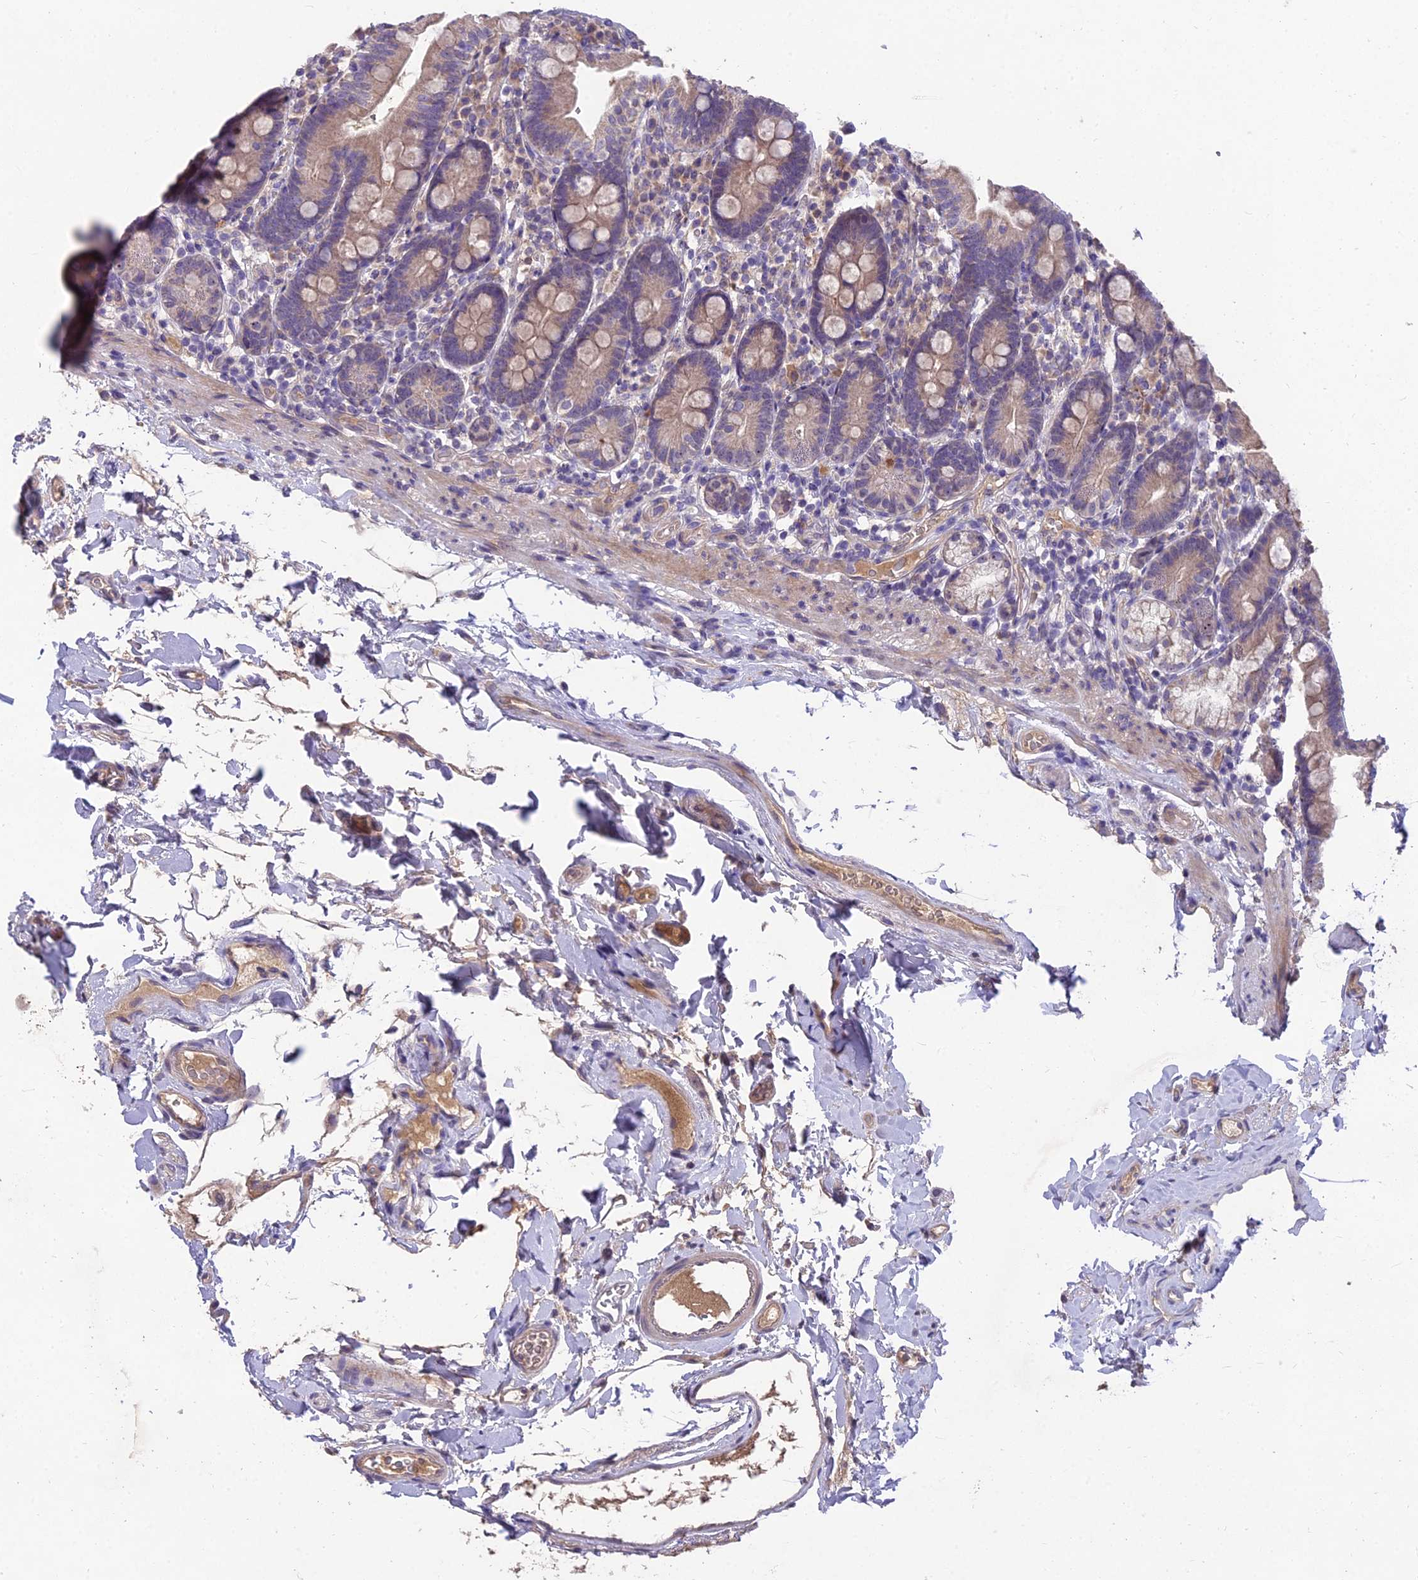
{"staining": {"intensity": "moderate", "quantity": "25%-75%", "location": "cytoplasmic/membranous"}, "tissue": "duodenum", "cell_type": "Glandular cells", "image_type": "normal", "snomed": [{"axis": "morphology", "description": "Normal tissue, NOS"}, {"axis": "topography", "description": "Duodenum"}], "caption": "A micrograph of duodenum stained for a protein demonstrates moderate cytoplasmic/membranous brown staining in glandular cells.", "gene": "ZNF333", "patient": {"sex": "female", "age": 67}}